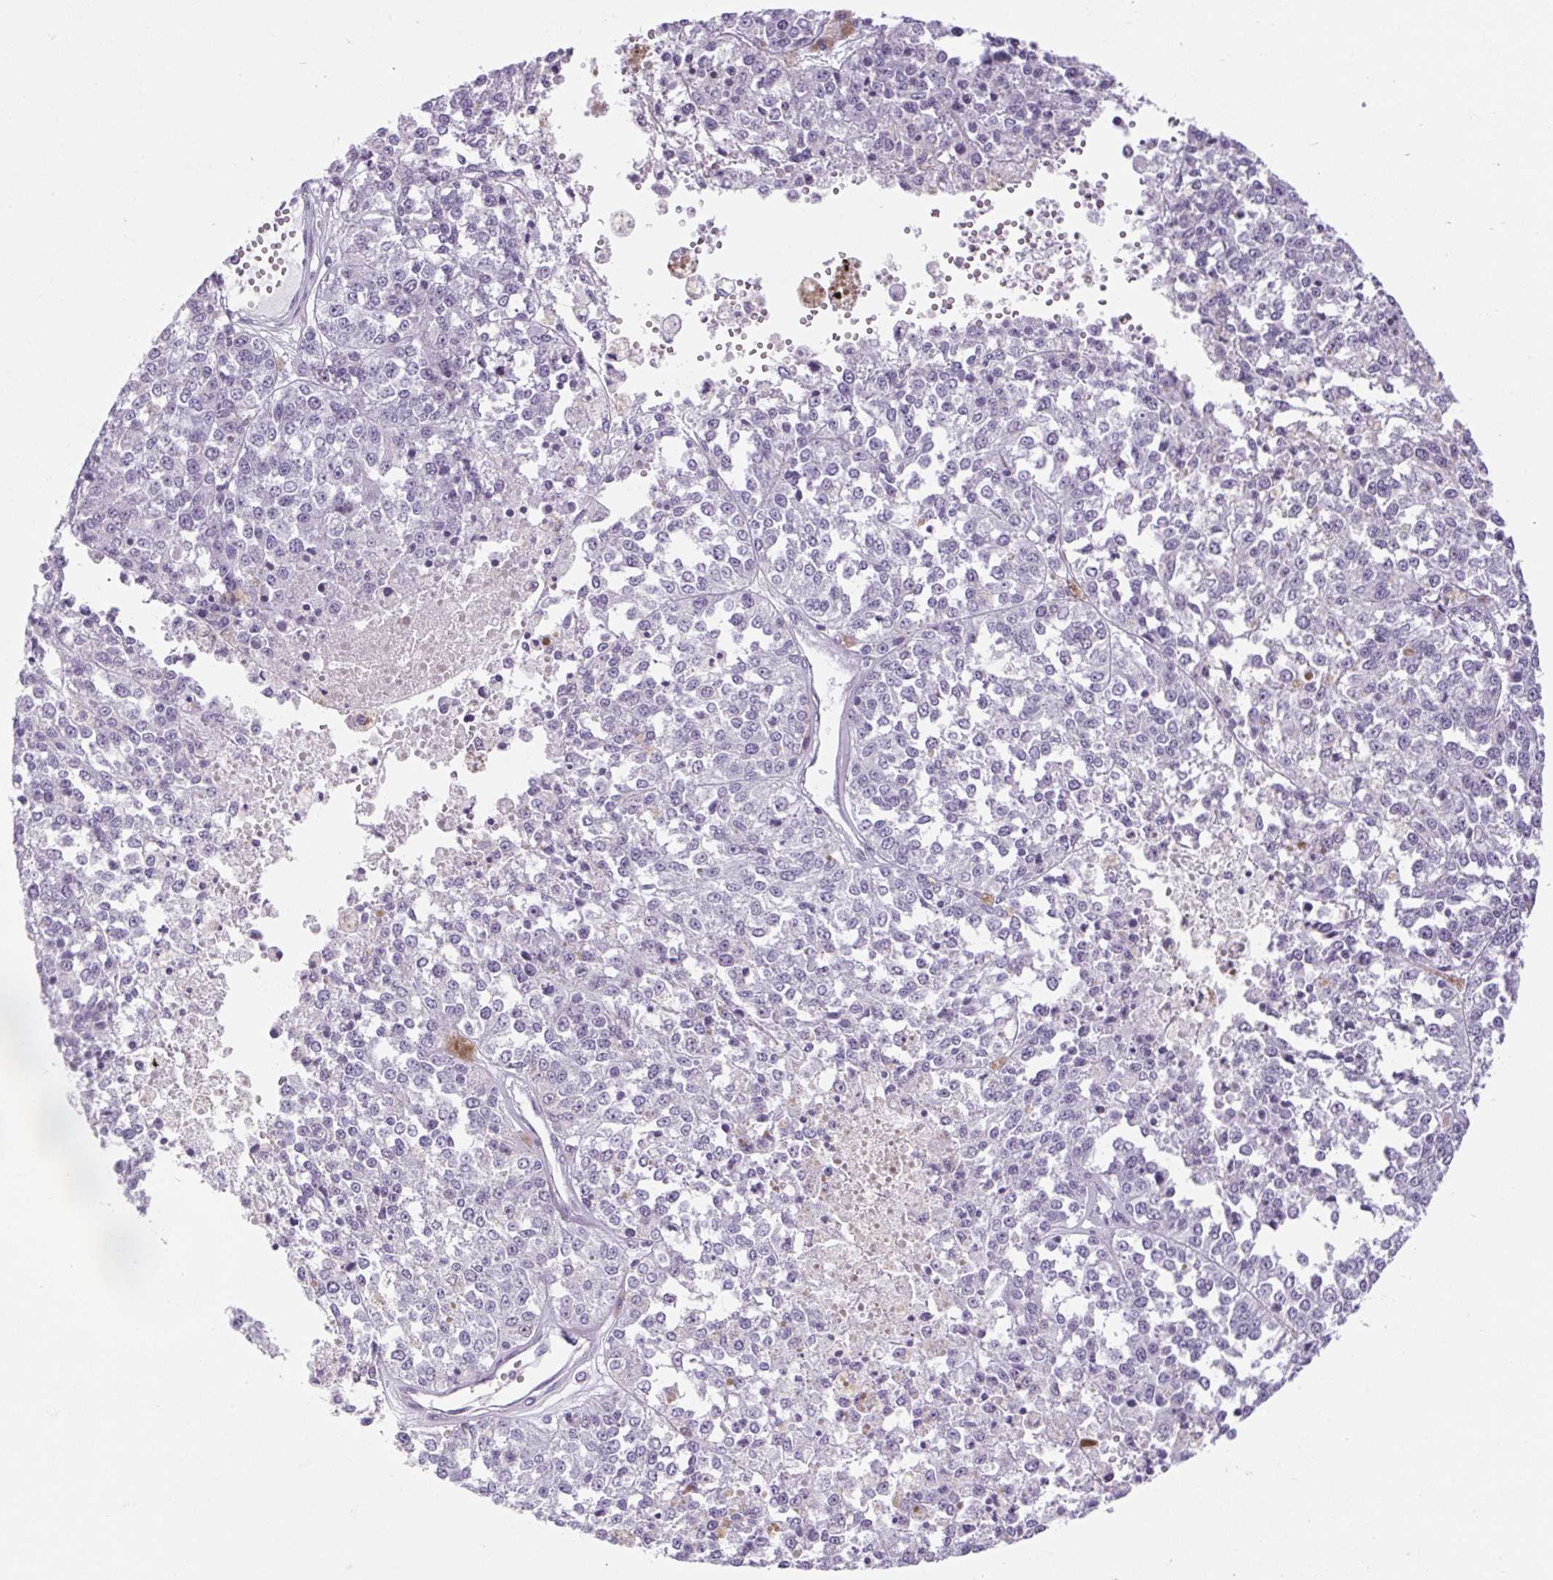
{"staining": {"intensity": "negative", "quantity": "none", "location": "none"}, "tissue": "melanoma", "cell_type": "Tumor cells", "image_type": "cancer", "snomed": [{"axis": "morphology", "description": "Malignant melanoma, Metastatic site"}, {"axis": "topography", "description": "Lymph node"}], "caption": "The micrograph shows no significant positivity in tumor cells of melanoma.", "gene": "BCAS1", "patient": {"sex": "female", "age": 64}}